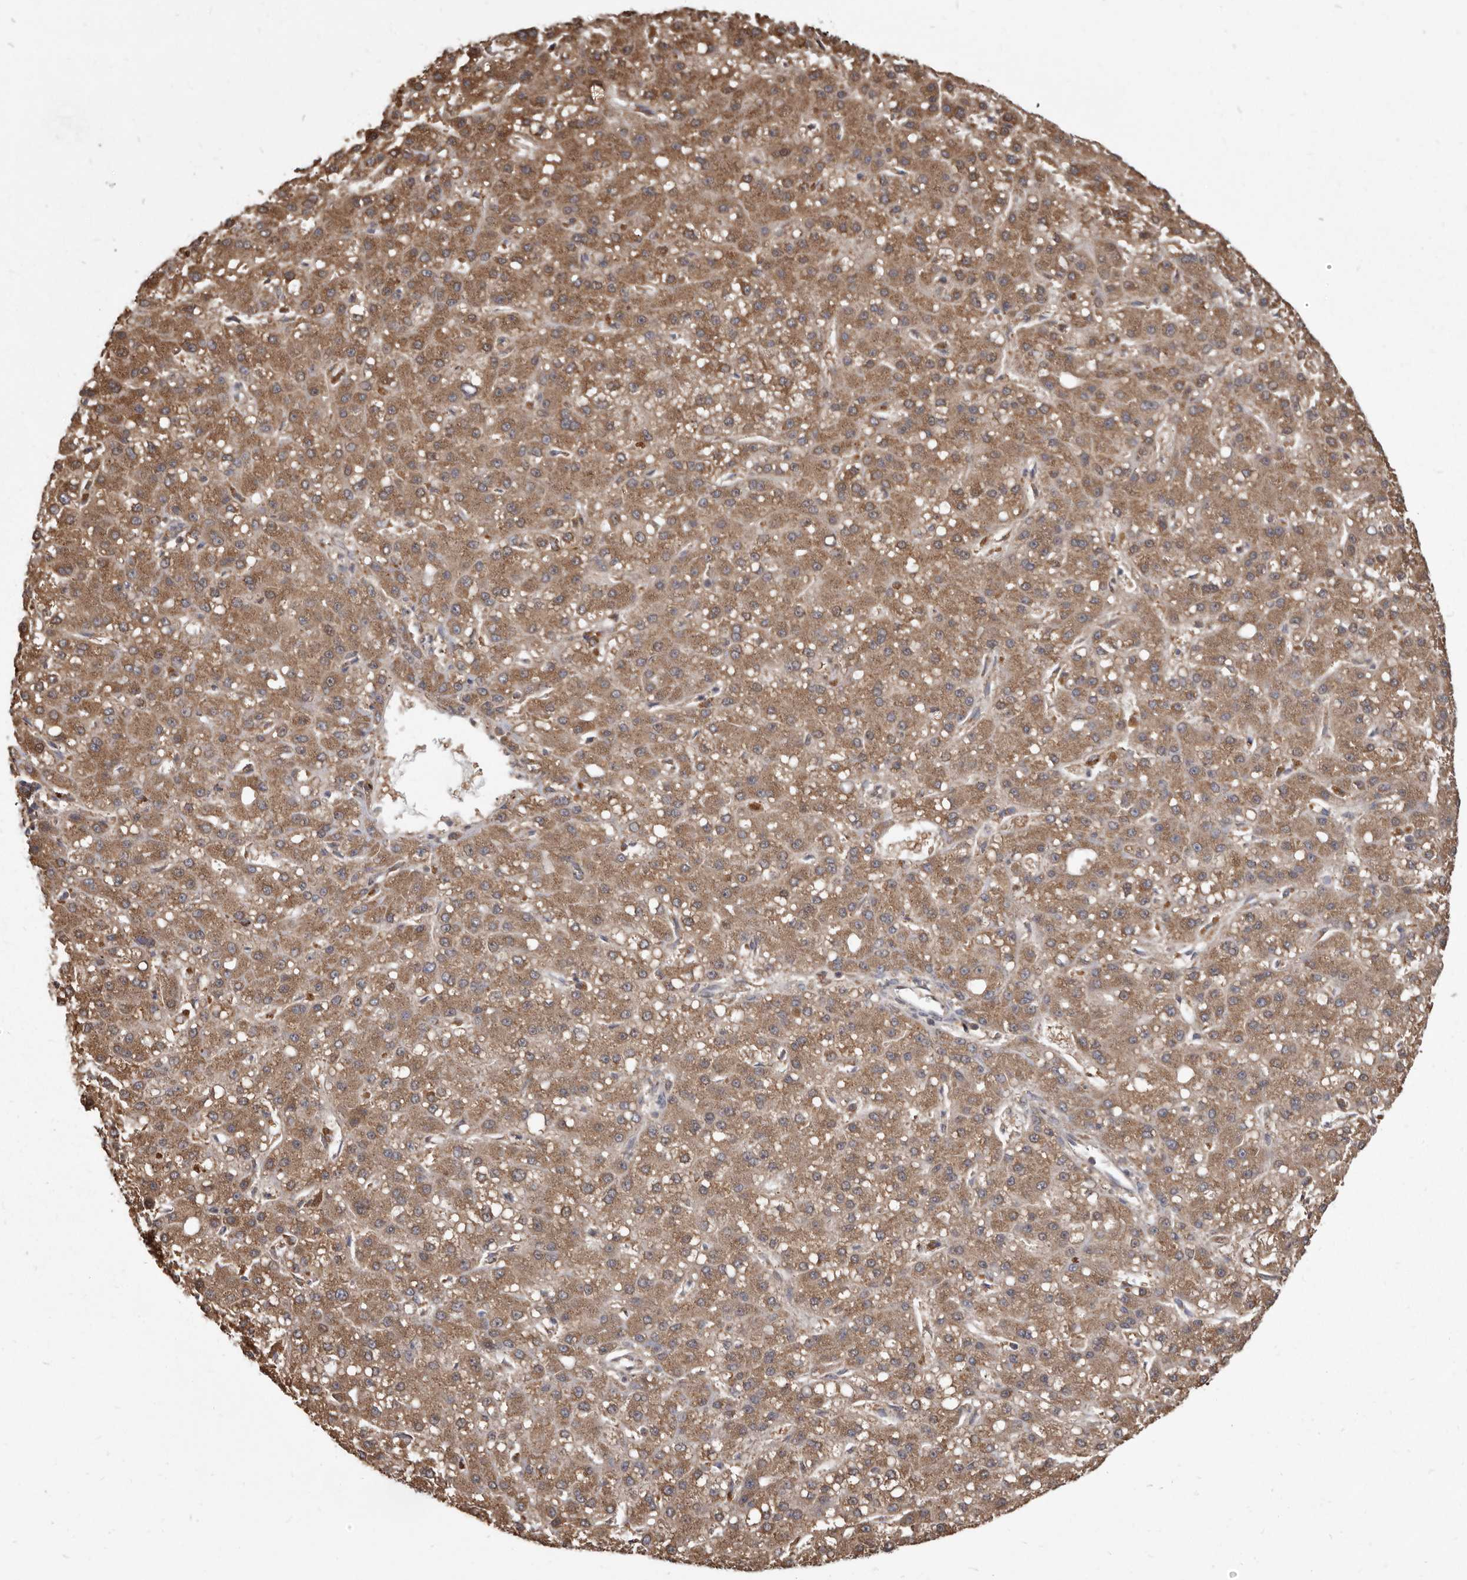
{"staining": {"intensity": "moderate", "quantity": ">75%", "location": "cytoplasmic/membranous"}, "tissue": "liver cancer", "cell_type": "Tumor cells", "image_type": "cancer", "snomed": [{"axis": "morphology", "description": "Carcinoma, Hepatocellular, NOS"}, {"axis": "topography", "description": "Liver"}], "caption": "Protein staining by IHC displays moderate cytoplasmic/membranous expression in about >75% of tumor cells in liver cancer (hepatocellular carcinoma). Nuclei are stained in blue.", "gene": "CDK5RAP3", "patient": {"sex": "male", "age": 67}}